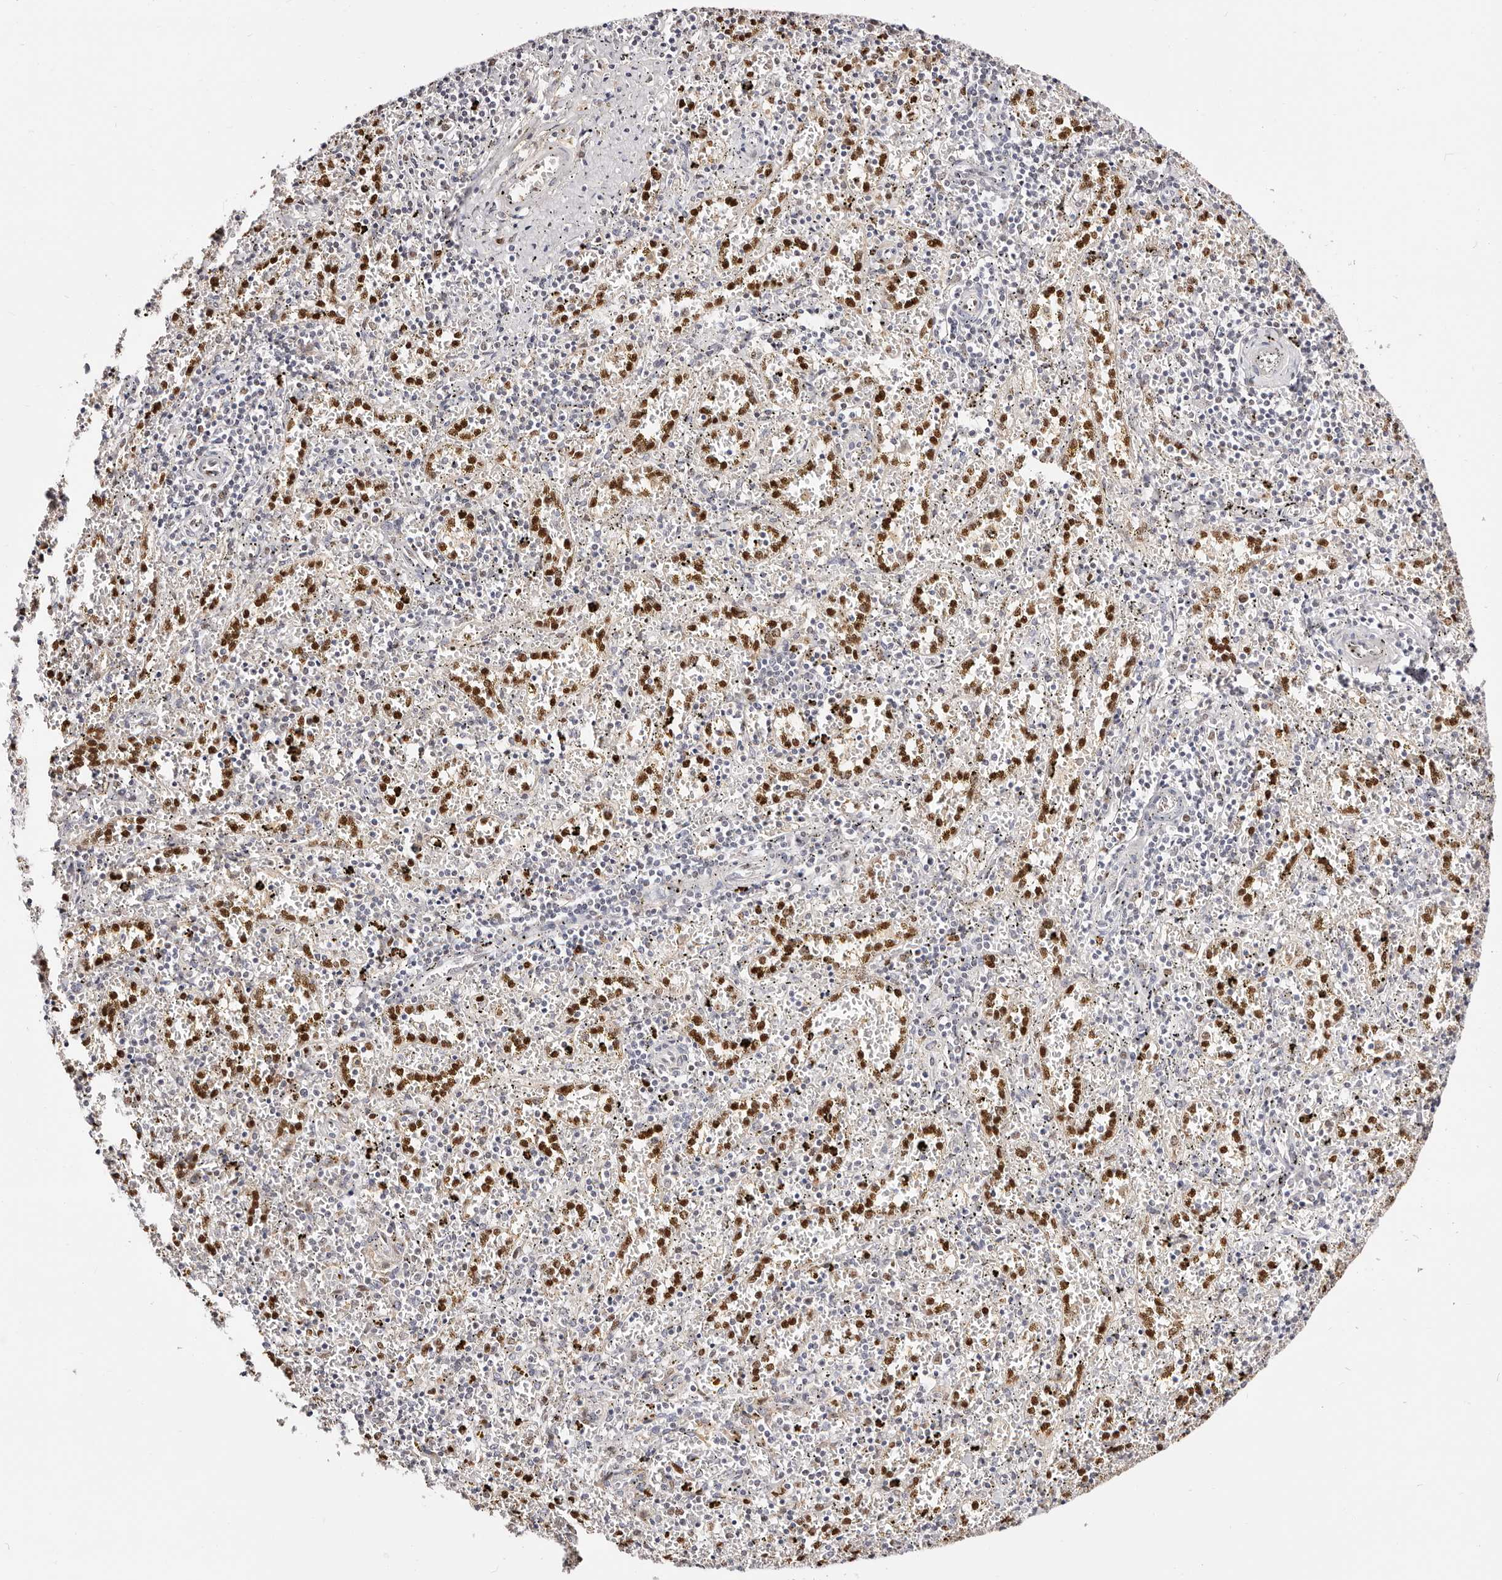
{"staining": {"intensity": "strong", "quantity": "25%-75%", "location": "nuclear"}, "tissue": "spleen", "cell_type": "Cells in red pulp", "image_type": "normal", "snomed": [{"axis": "morphology", "description": "Normal tissue, NOS"}, {"axis": "topography", "description": "Spleen"}], "caption": "IHC of unremarkable human spleen shows high levels of strong nuclear staining in approximately 25%-75% of cells in red pulp.", "gene": "TKT", "patient": {"sex": "male", "age": 11}}